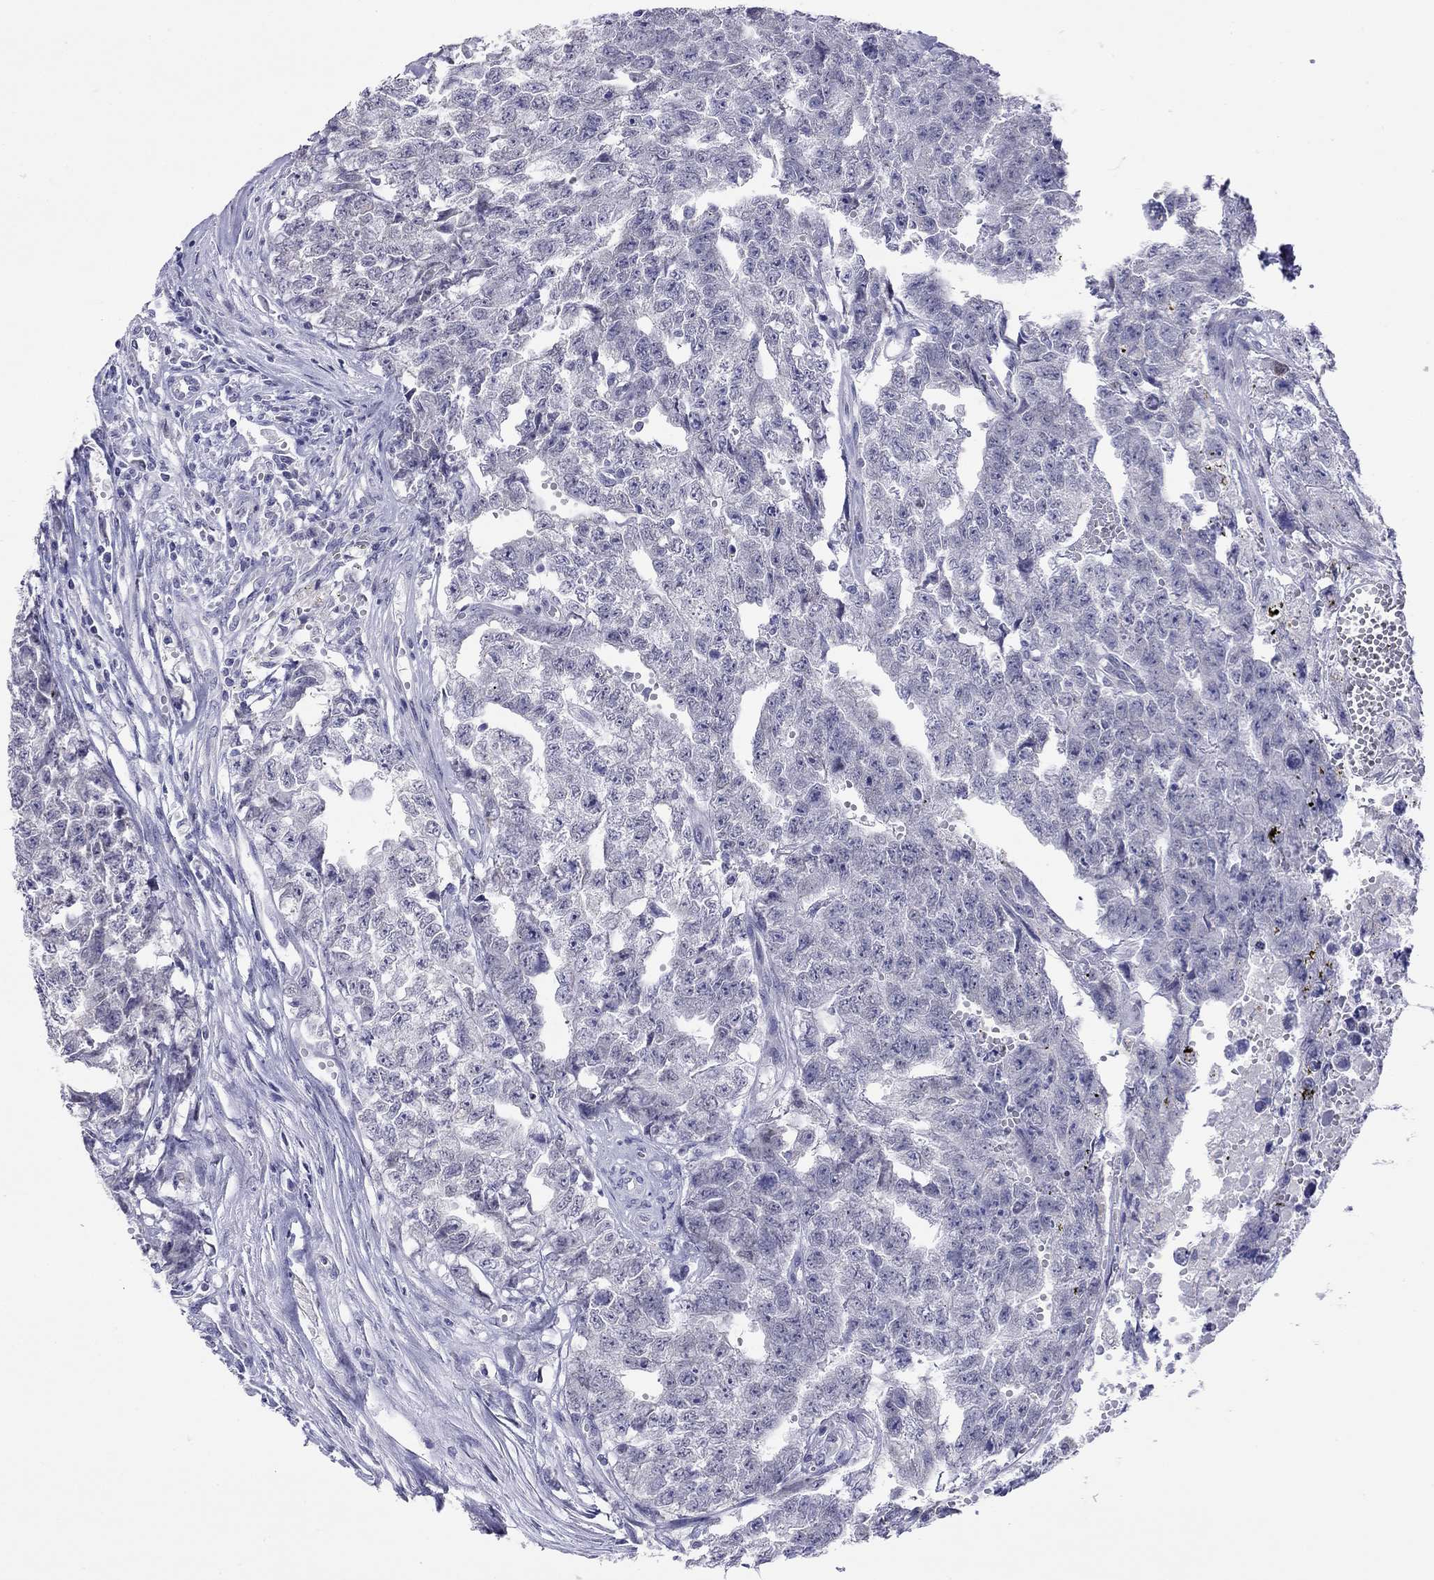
{"staining": {"intensity": "negative", "quantity": "none", "location": "none"}, "tissue": "testis cancer", "cell_type": "Tumor cells", "image_type": "cancer", "snomed": [{"axis": "morphology", "description": "Seminoma, NOS"}, {"axis": "morphology", "description": "Carcinoma, Embryonal, NOS"}, {"axis": "topography", "description": "Testis"}], "caption": "DAB (3,3'-diaminobenzidine) immunohistochemical staining of testis cancer (embryonal carcinoma) reveals no significant positivity in tumor cells. The staining was performed using DAB (3,3'-diaminobenzidine) to visualize the protein expression in brown, while the nuclei were stained in blue with hematoxylin (Magnification: 20x).", "gene": "ARMC12", "patient": {"sex": "male", "age": 22}}